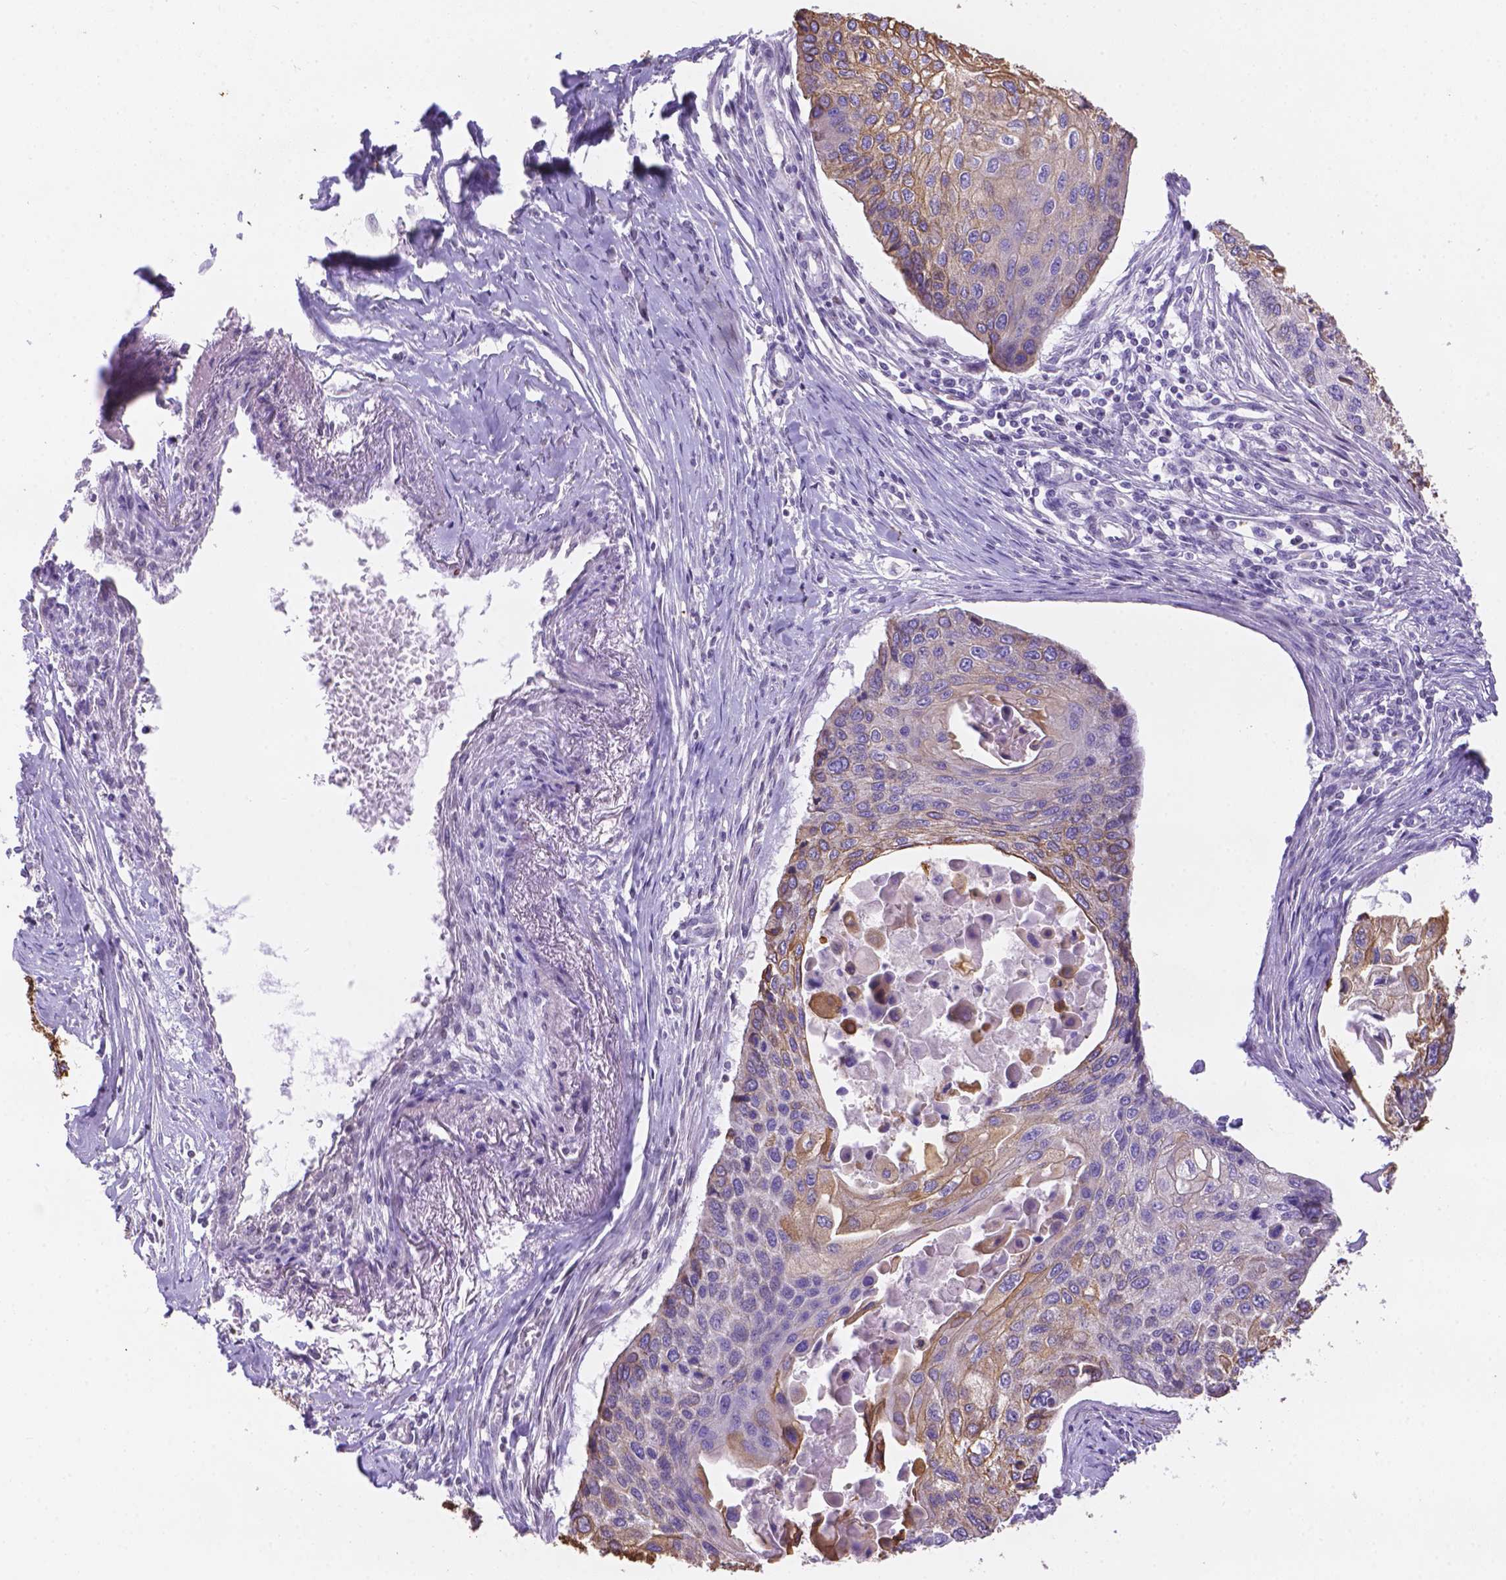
{"staining": {"intensity": "weak", "quantity": ">75%", "location": "cytoplasmic/membranous"}, "tissue": "lung cancer", "cell_type": "Tumor cells", "image_type": "cancer", "snomed": [{"axis": "morphology", "description": "Squamous cell carcinoma, NOS"}, {"axis": "morphology", "description": "Squamous cell carcinoma, metastatic, NOS"}, {"axis": "topography", "description": "Lung"}], "caption": "A low amount of weak cytoplasmic/membranous positivity is appreciated in about >75% of tumor cells in lung cancer tissue.", "gene": "DMWD", "patient": {"sex": "male", "age": 63}}